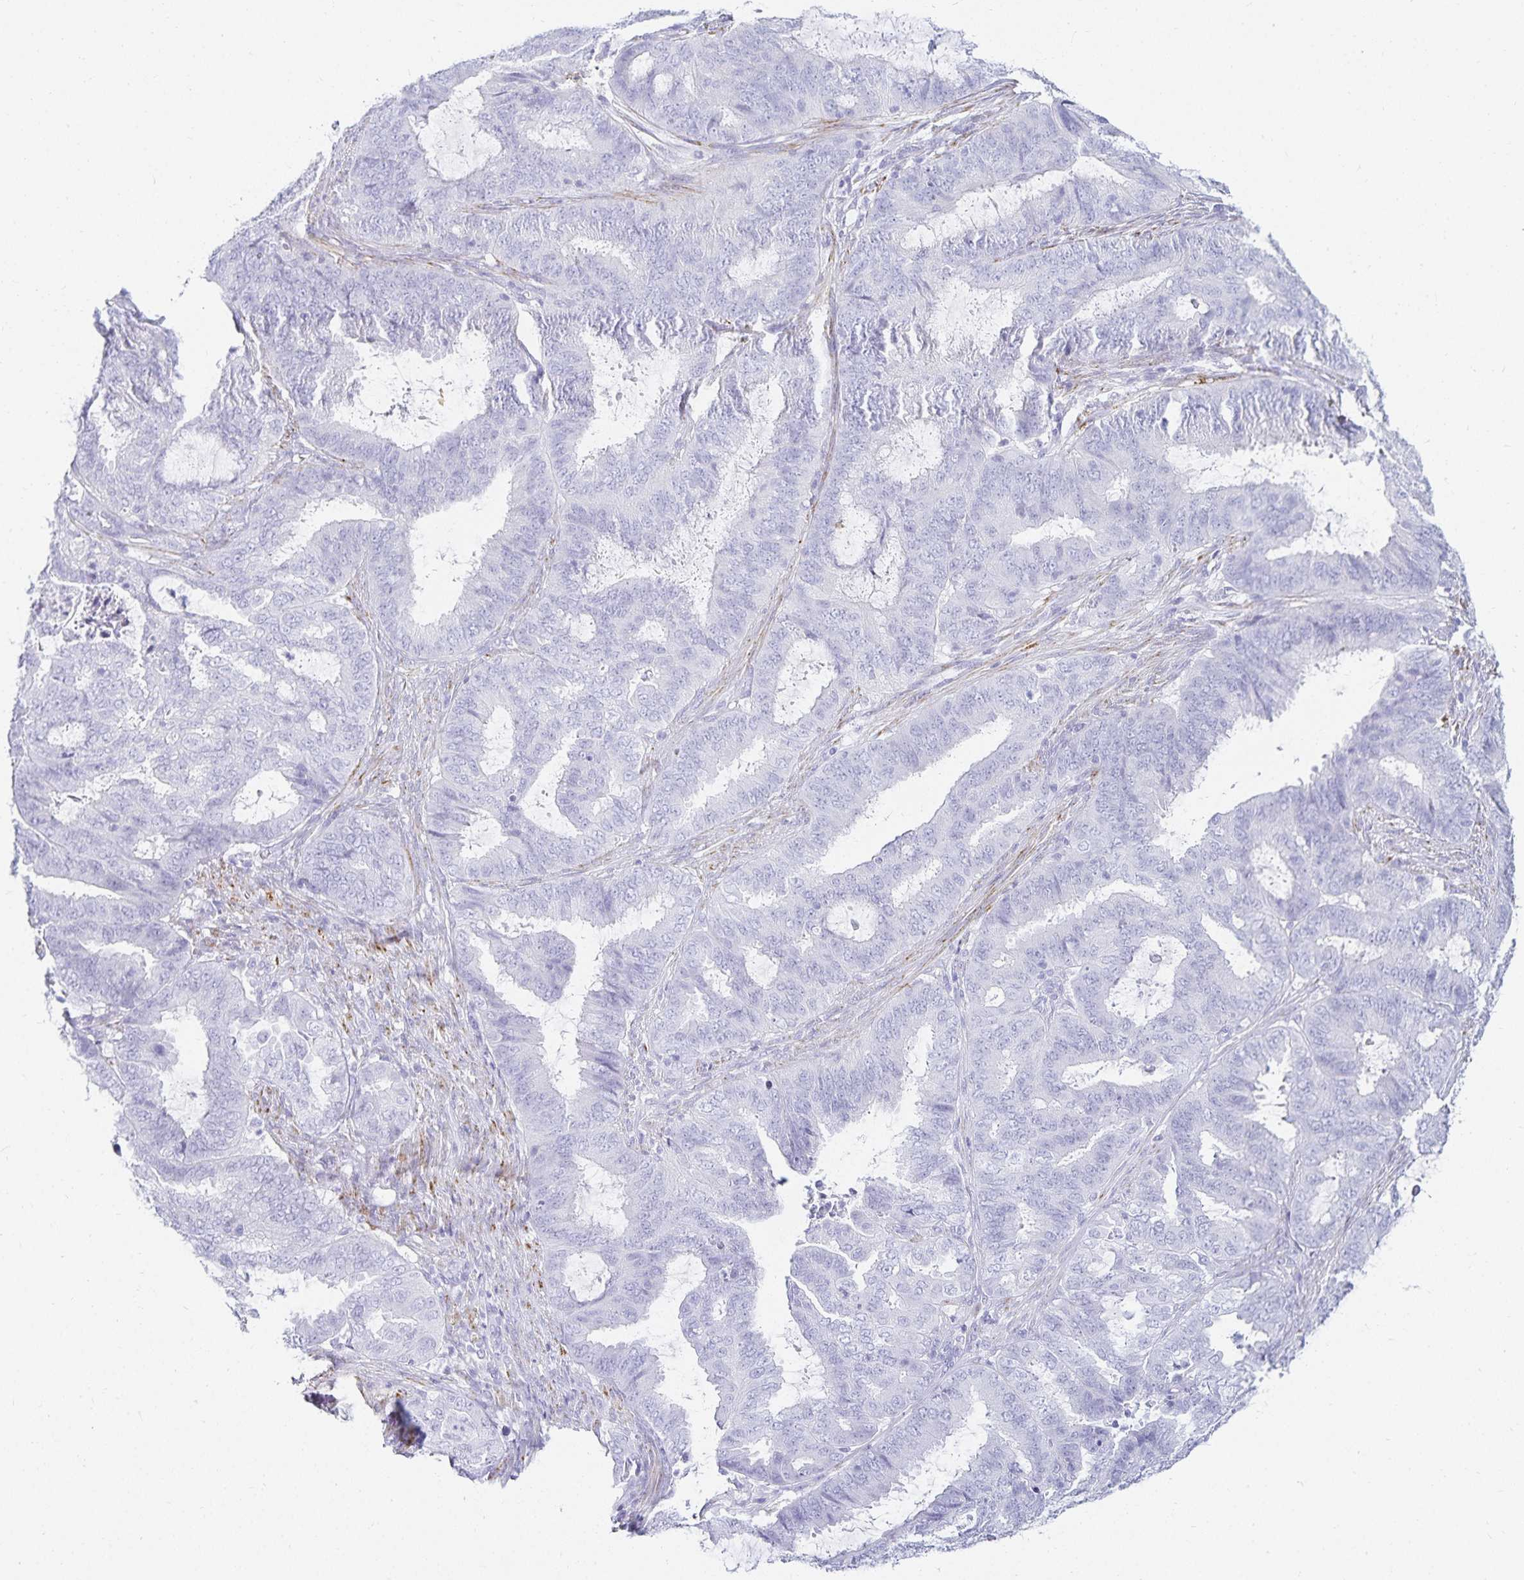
{"staining": {"intensity": "negative", "quantity": "none", "location": "none"}, "tissue": "endometrial cancer", "cell_type": "Tumor cells", "image_type": "cancer", "snomed": [{"axis": "morphology", "description": "Adenocarcinoma, NOS"}, {"axis": "topography", "description": "Endometrium"}], "caption": "The immunohistochemistry photomicrograph has no significant positivity in tumor cells of endometrial cancer tissue.", "gene": "GP2", "patient": {"sex": "female", "age": 51}}